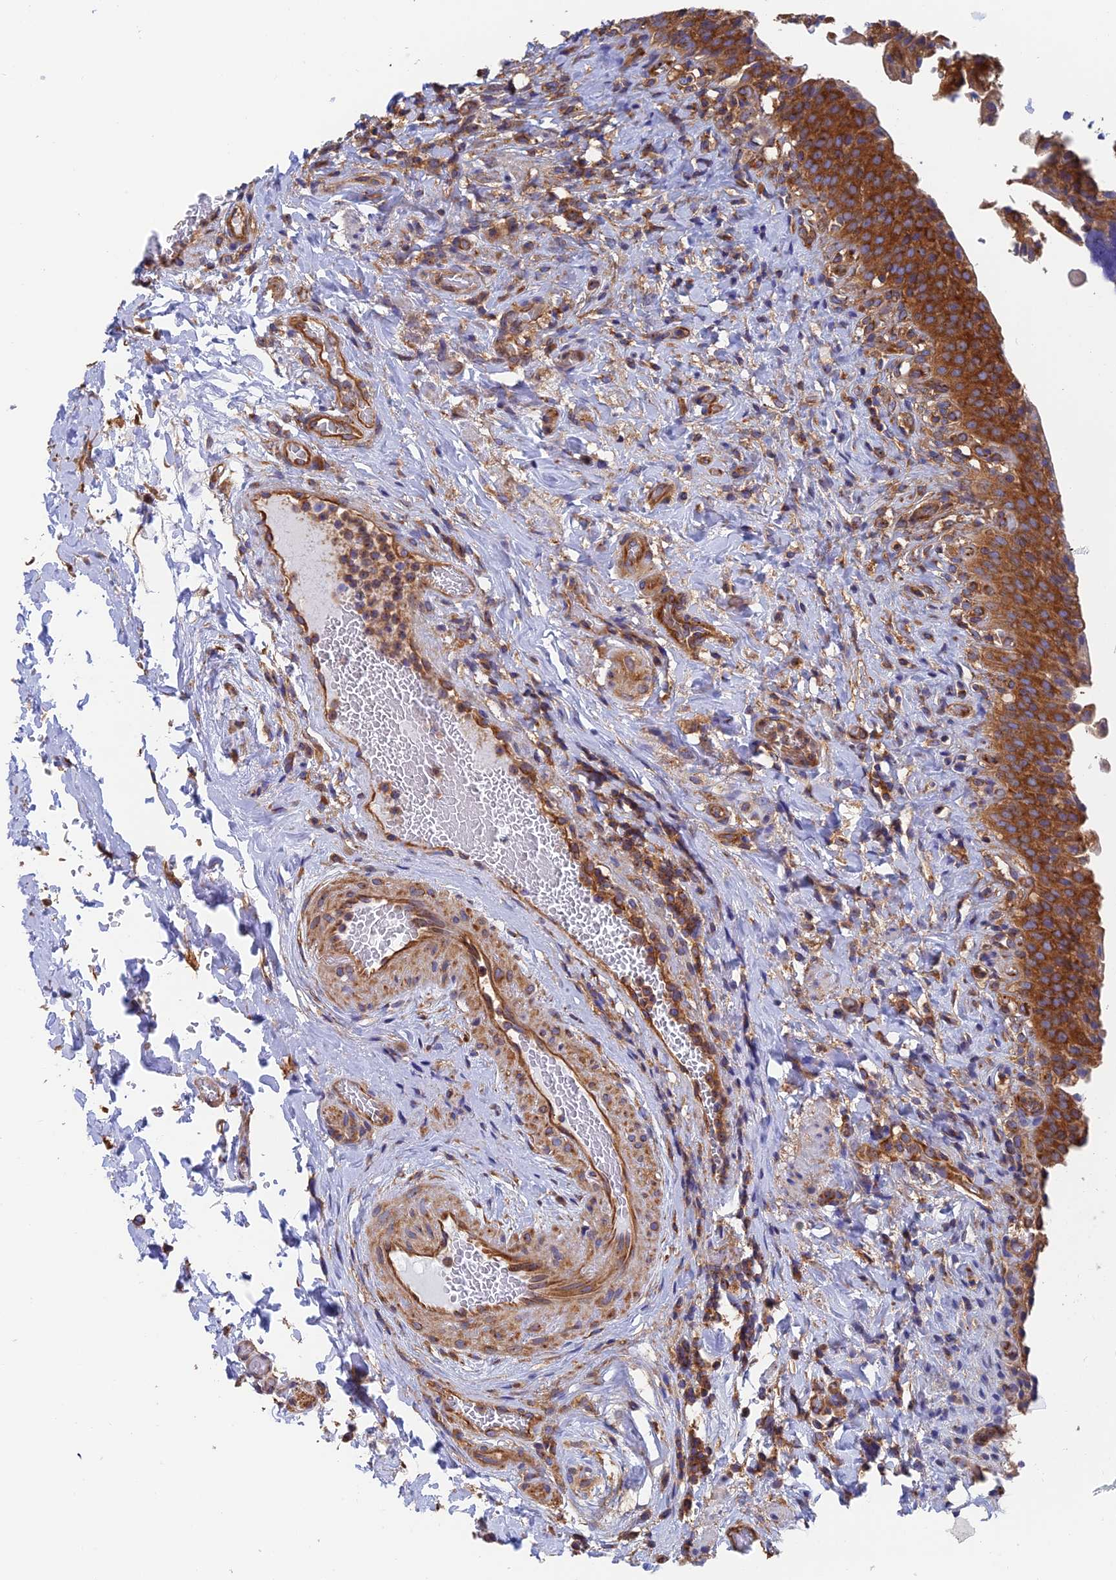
{"staining": {"intensity": "strong", "quantity": ">75%", "location": "cytoplasmic/membranous"}, "tissue": "urinary bladder", "cell_type": "Urothelial cells", "image_type": "normal", "snomed": [{"axis": "morphology", "description": "Normal tissue, NOS"}, {"axis": "morphology", "description": "Inflammation, NOS"}, {"axis": "topography", "description": "Urinary bladder"}], "caption": "Immunohistochemical staining of benign urinary bladder reveals >75% levels of strong cytoplasmic/membranous protein positivity in approximately >75% of urothelial cells. (DAB IHC, brown staining for protein, blue staining for nuclei).", "gene": "DCTN2", "patient": {"sex": "male", "age": 64}}